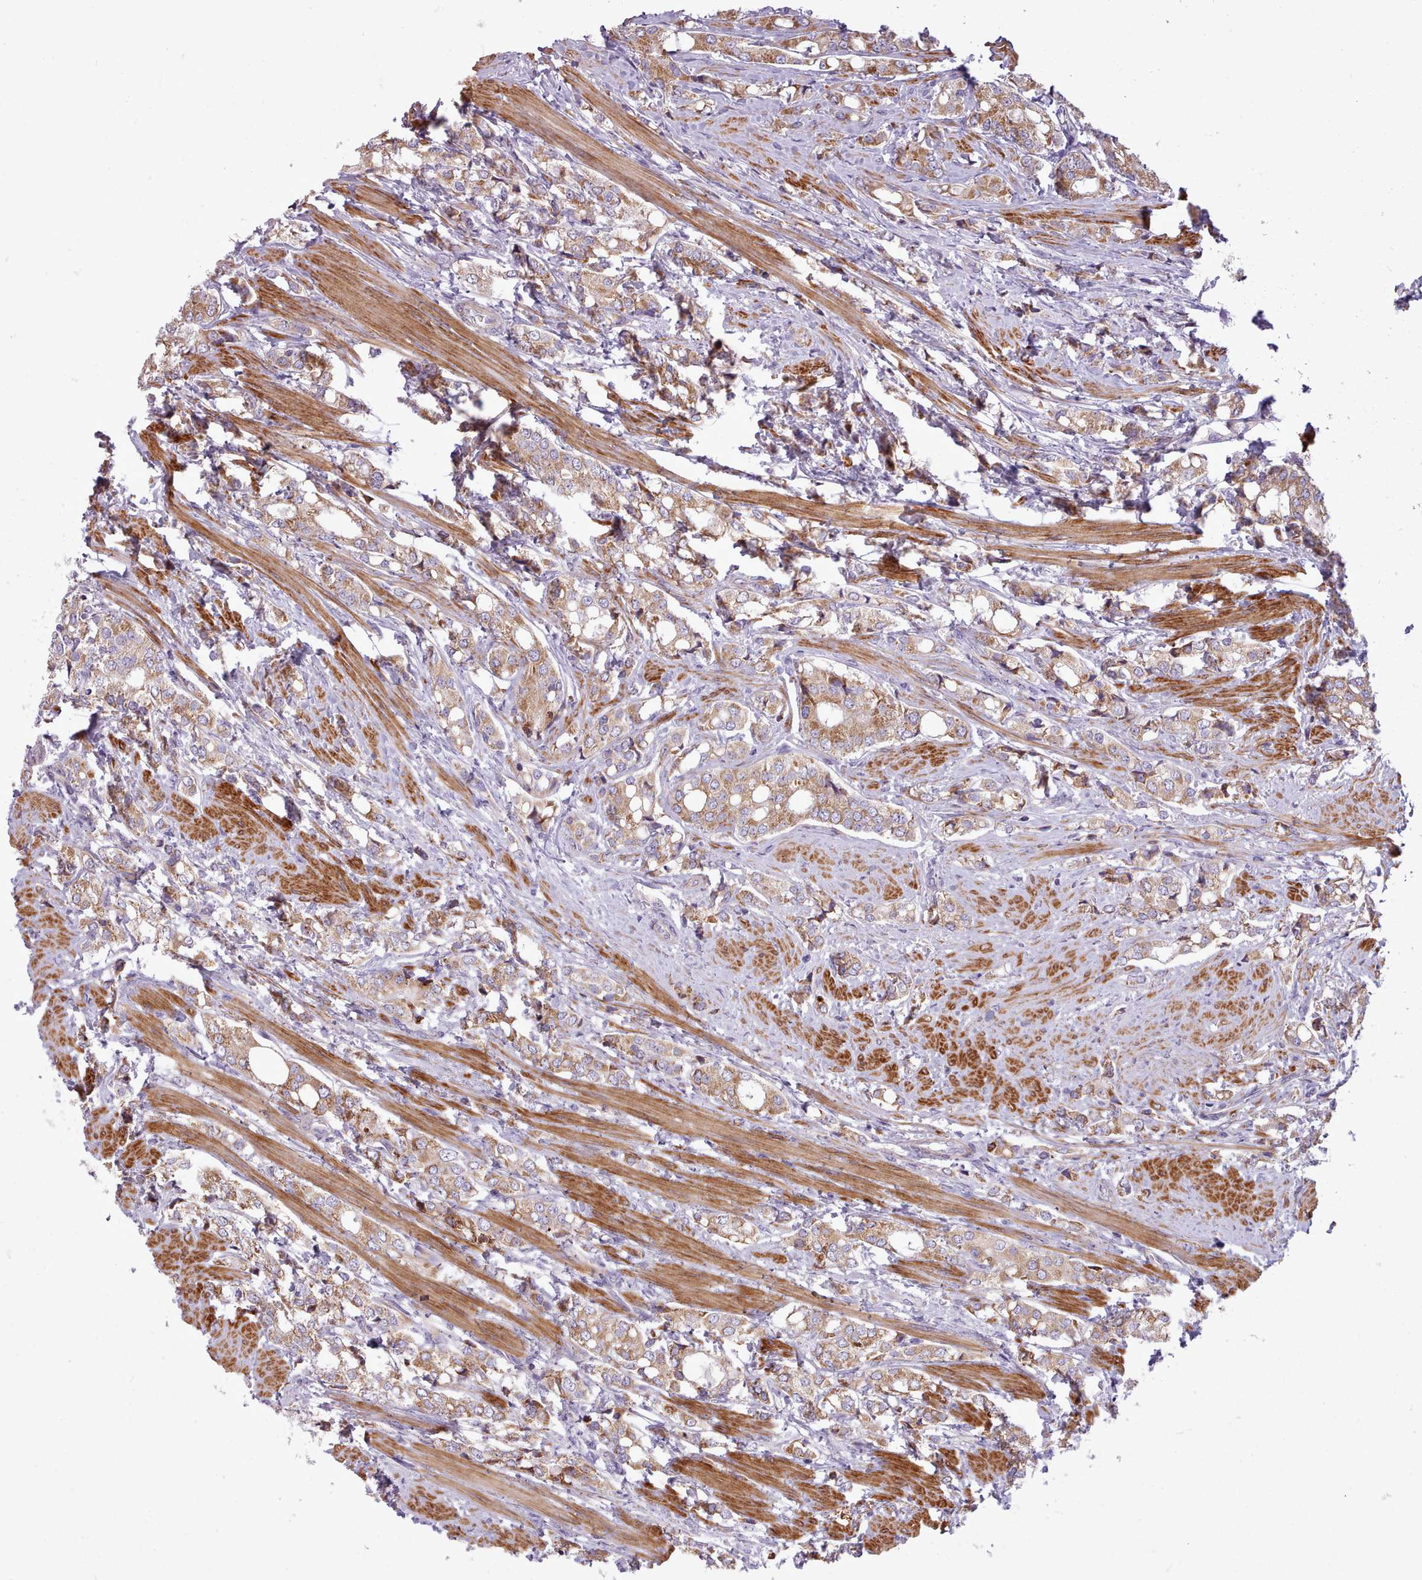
{"staining": {"intensity": "moderate", "quantity": ">75%", "location": "cytoplasmic/membranous"}, "tissue": "prostate cancer", "cell_type": "Tumor cells", "image_type": "cancer", "snomed": [{"axis": "morphology", "description": "Adenocarcinoma, High grade"}, {"axis": "topography", "description": "Prostate"}], "caption": "Prostate cancer stained for a protein demonstrates moderate cytoplasmic/membranous positivity in tumor cells. The protein of interest is stained brown, and the nuclei are stained in blue (DAB IHC with brightfield microscopy, high magnification).", "gene": "AVL9", "patient": {"sex": "male", "age": 71}}